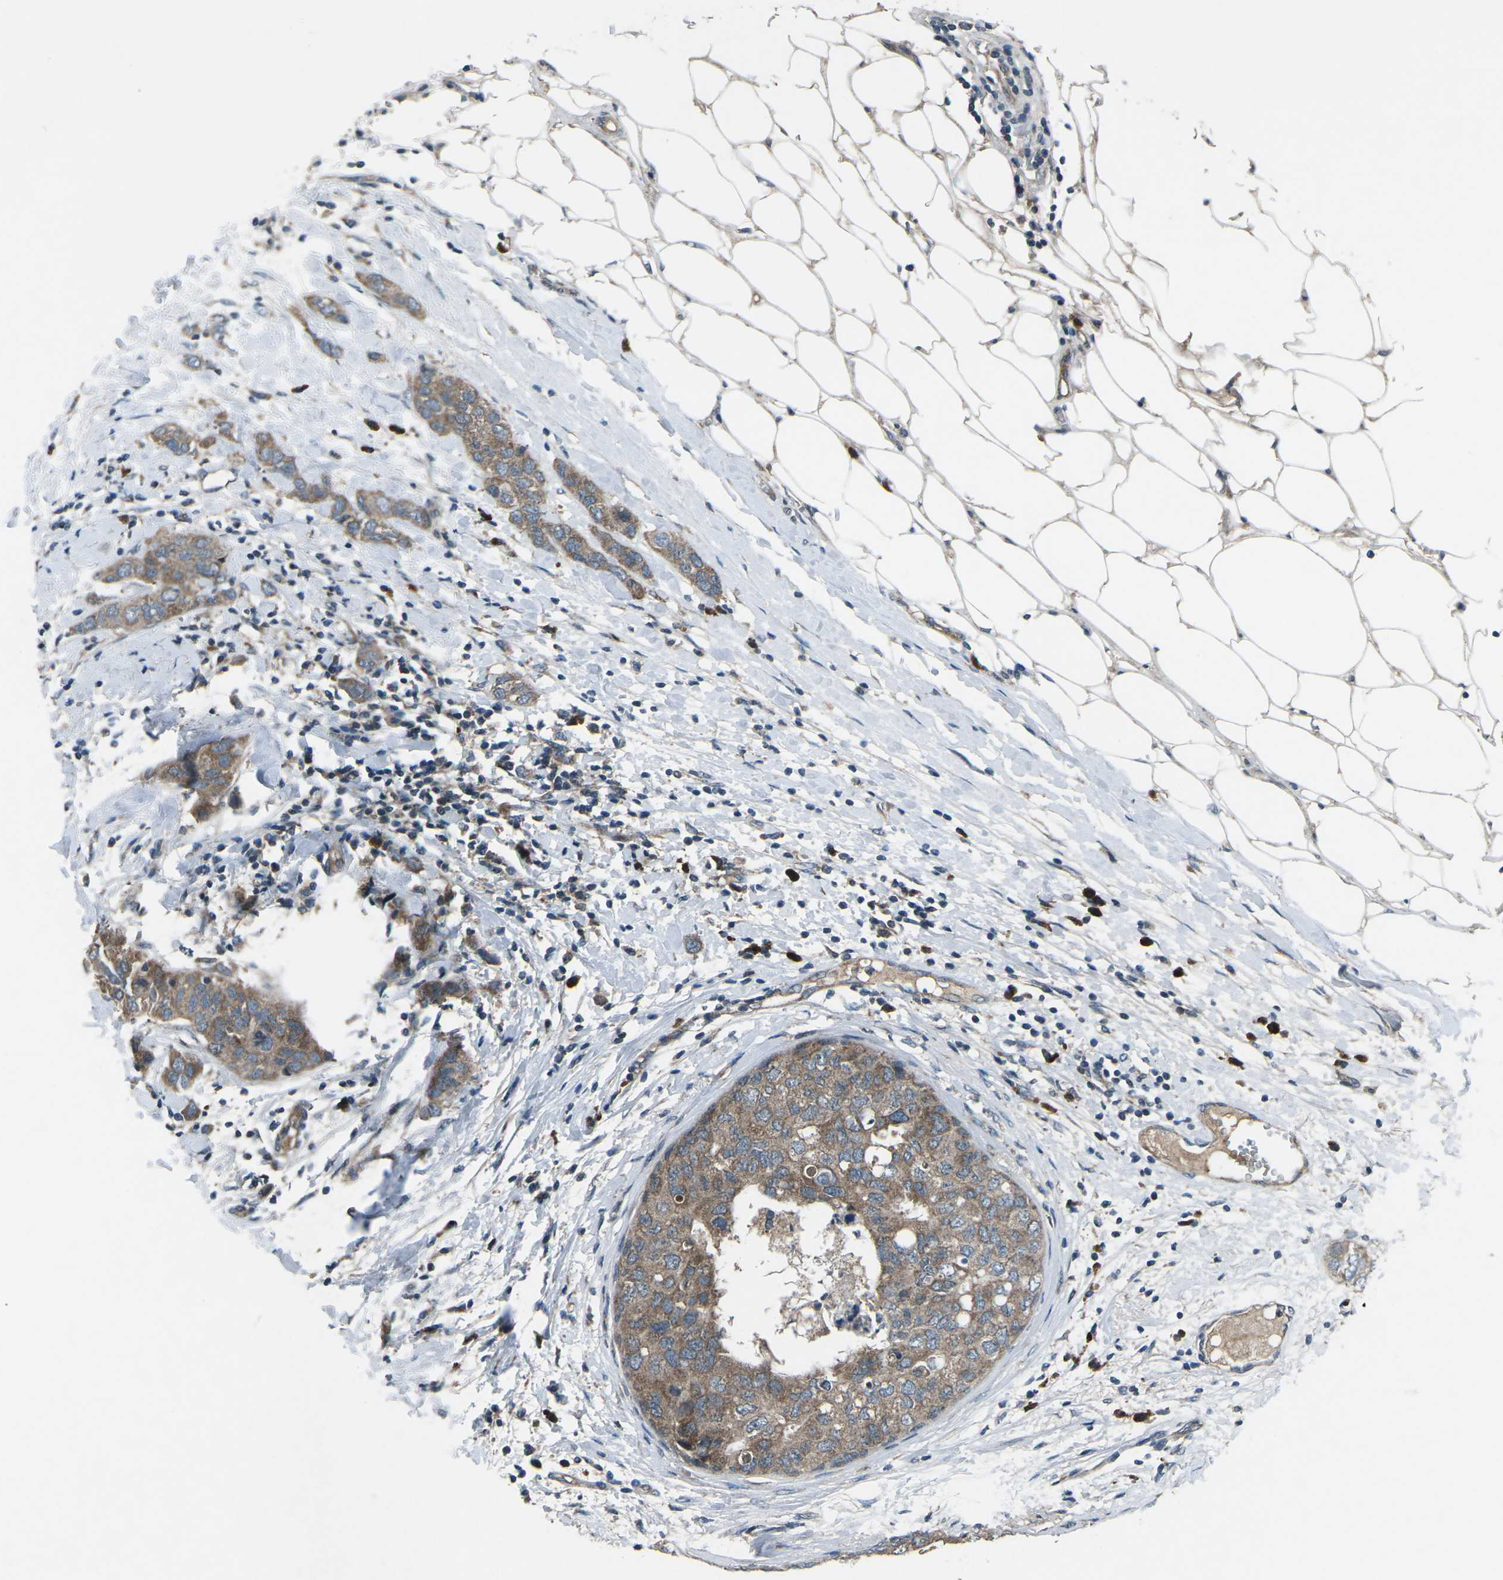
{"staining": {"intensity": "moderate", "quantity": "25%-75%", "location": "cytoplasmic/membranous"}, "tissue": "breast cancer", "cell_type": "Tumor cells", "image_type": "cancer", "snomed": [{"axis": "morphology", "description": "Duct carcinoma"}, {"axis": "topography", "description": "Breast"}], "caption": "Human breast invasive ductal carcinoma stained for a protein (brown) exhibits moderate cytoplasmic/membranous positive positivity in about 25%-75% of tumor cells.", "gene": "CDK16", "patient": {"sex": "female", "age": 50}}